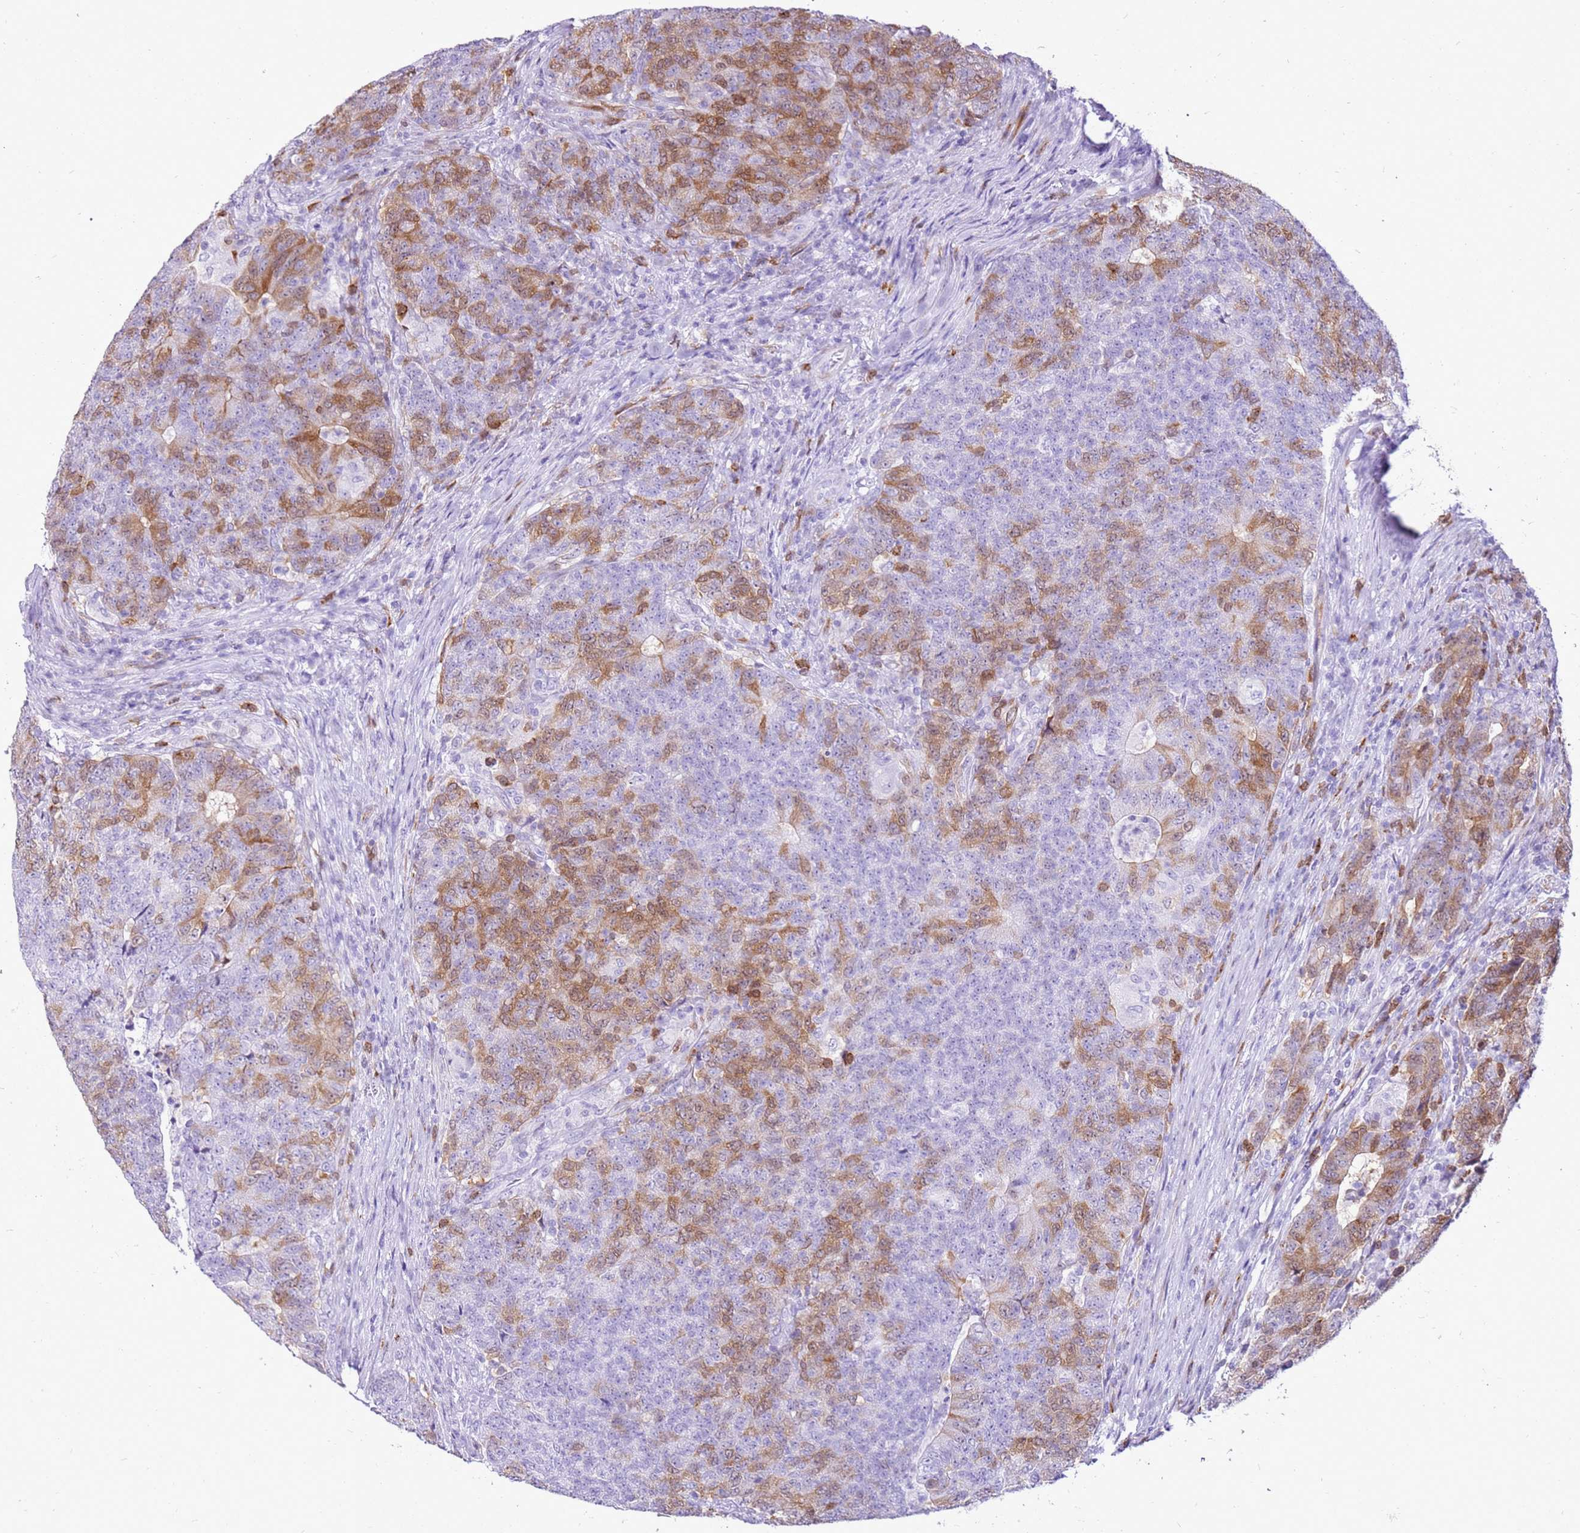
{"staining": {"intensity": "moderate", "quantity": "25%-75%", "location": "cytoplasmic/membranous,nuclear"}, "tissue": "colorectal cancer", "cell_type": "Tumor cells", "image_type": "cancer", "snomed": [{"axis": "morphology", "description": "Adenocarcinoma, NOS"}, {"axis": "topography", "description": "Colon"}], "caption": "Adenocarcinoma (colorectal) was stained to show a protein in brown. There is medium levels of moderate cytoplasmic/membranous and nuclear positivity in about 25%-75% of tumor cells.", "gene": "SPC25", "patient": {"sex": "female", "age": 75}}